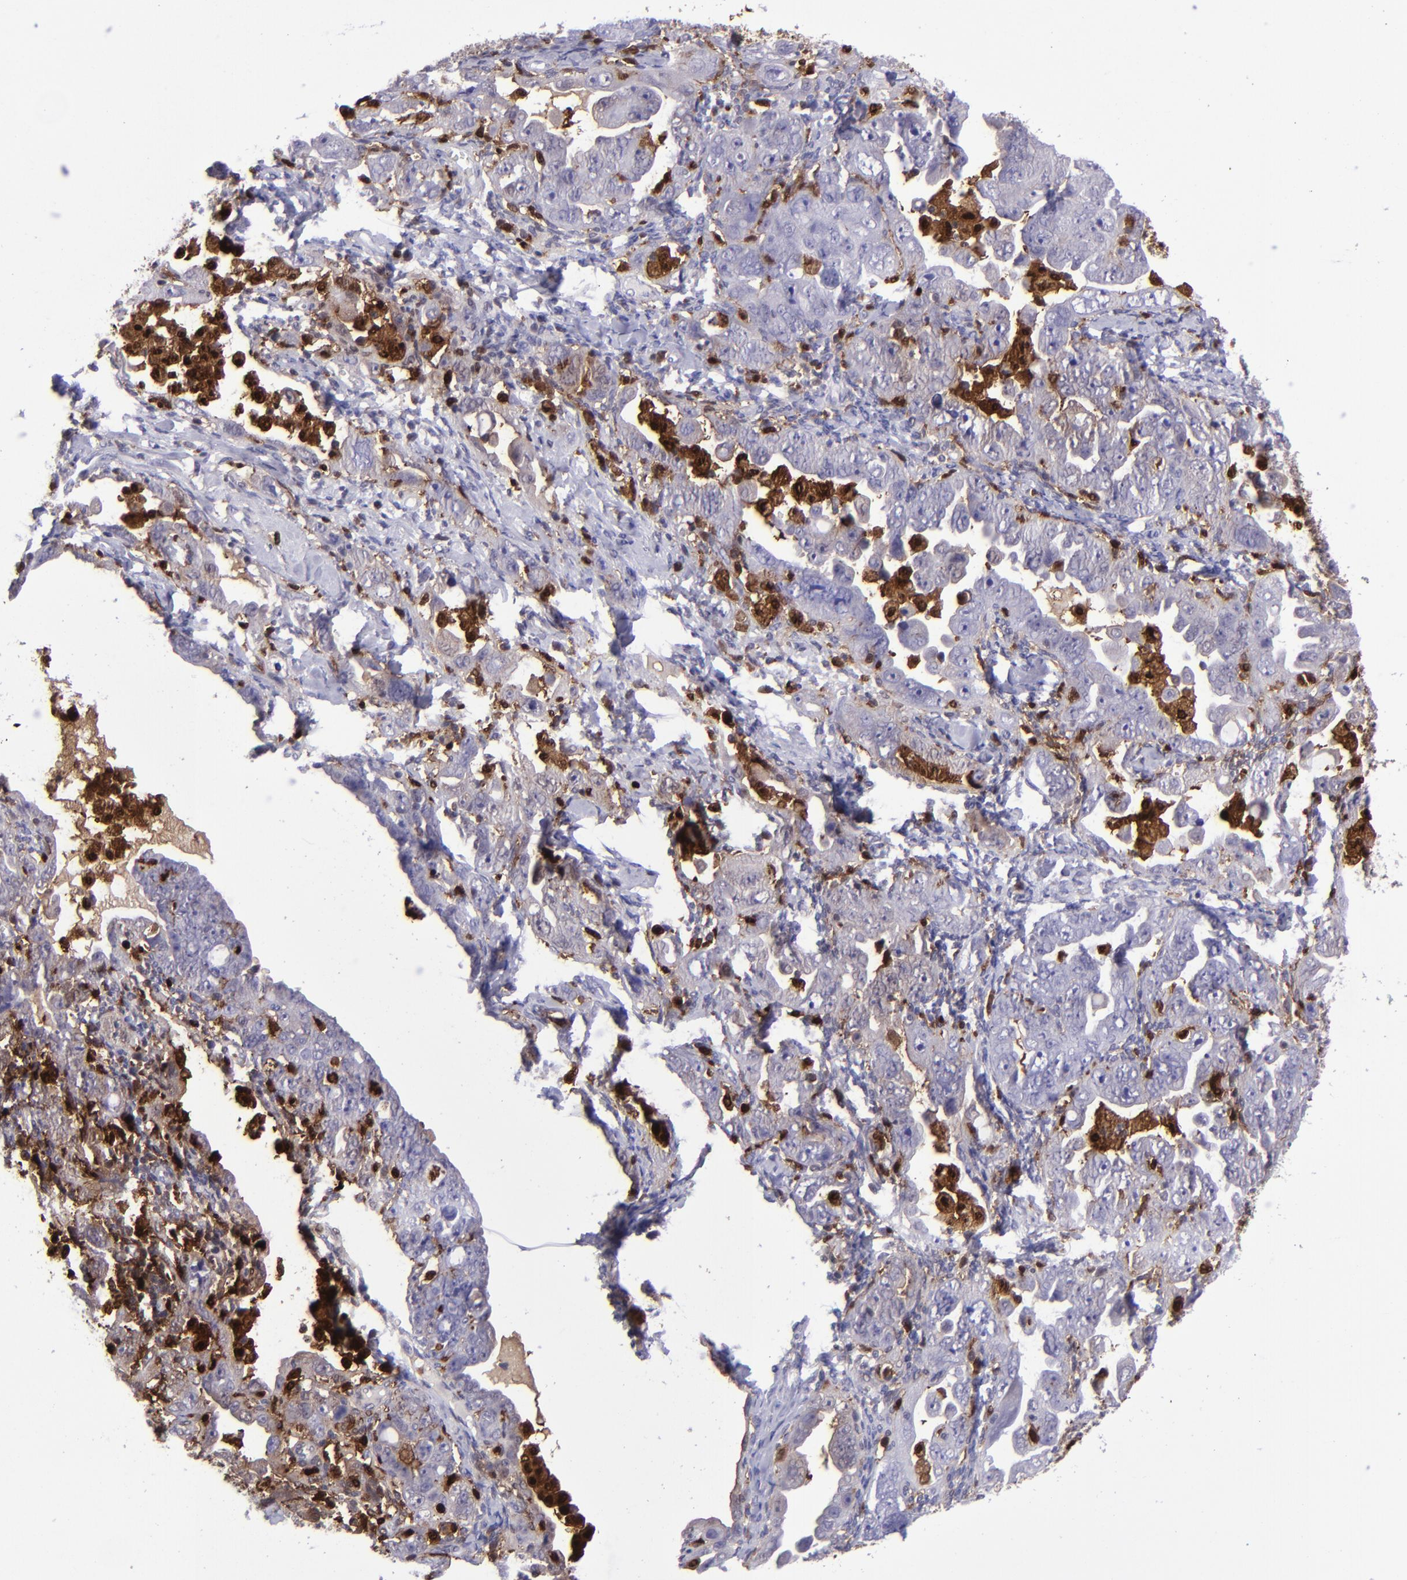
{"staining": {"intensity": "negative", "quantity": "none", "location": "none"}, "tissue": "ovarian cancer", "cell_type": "Tumor cells", "image_type": "cancer", "snomed": [{"axis": "morphology", "description": "Cystadenocarcinoma, serous, NOS"}, {"axis": "topography", "description": "Ovary"}], "caption": "Protein analysis of ovarian cancer displays no significant expression in tumor cells.", "gene": "TYMP", "patient": {"sex": "female", "age": 66}}